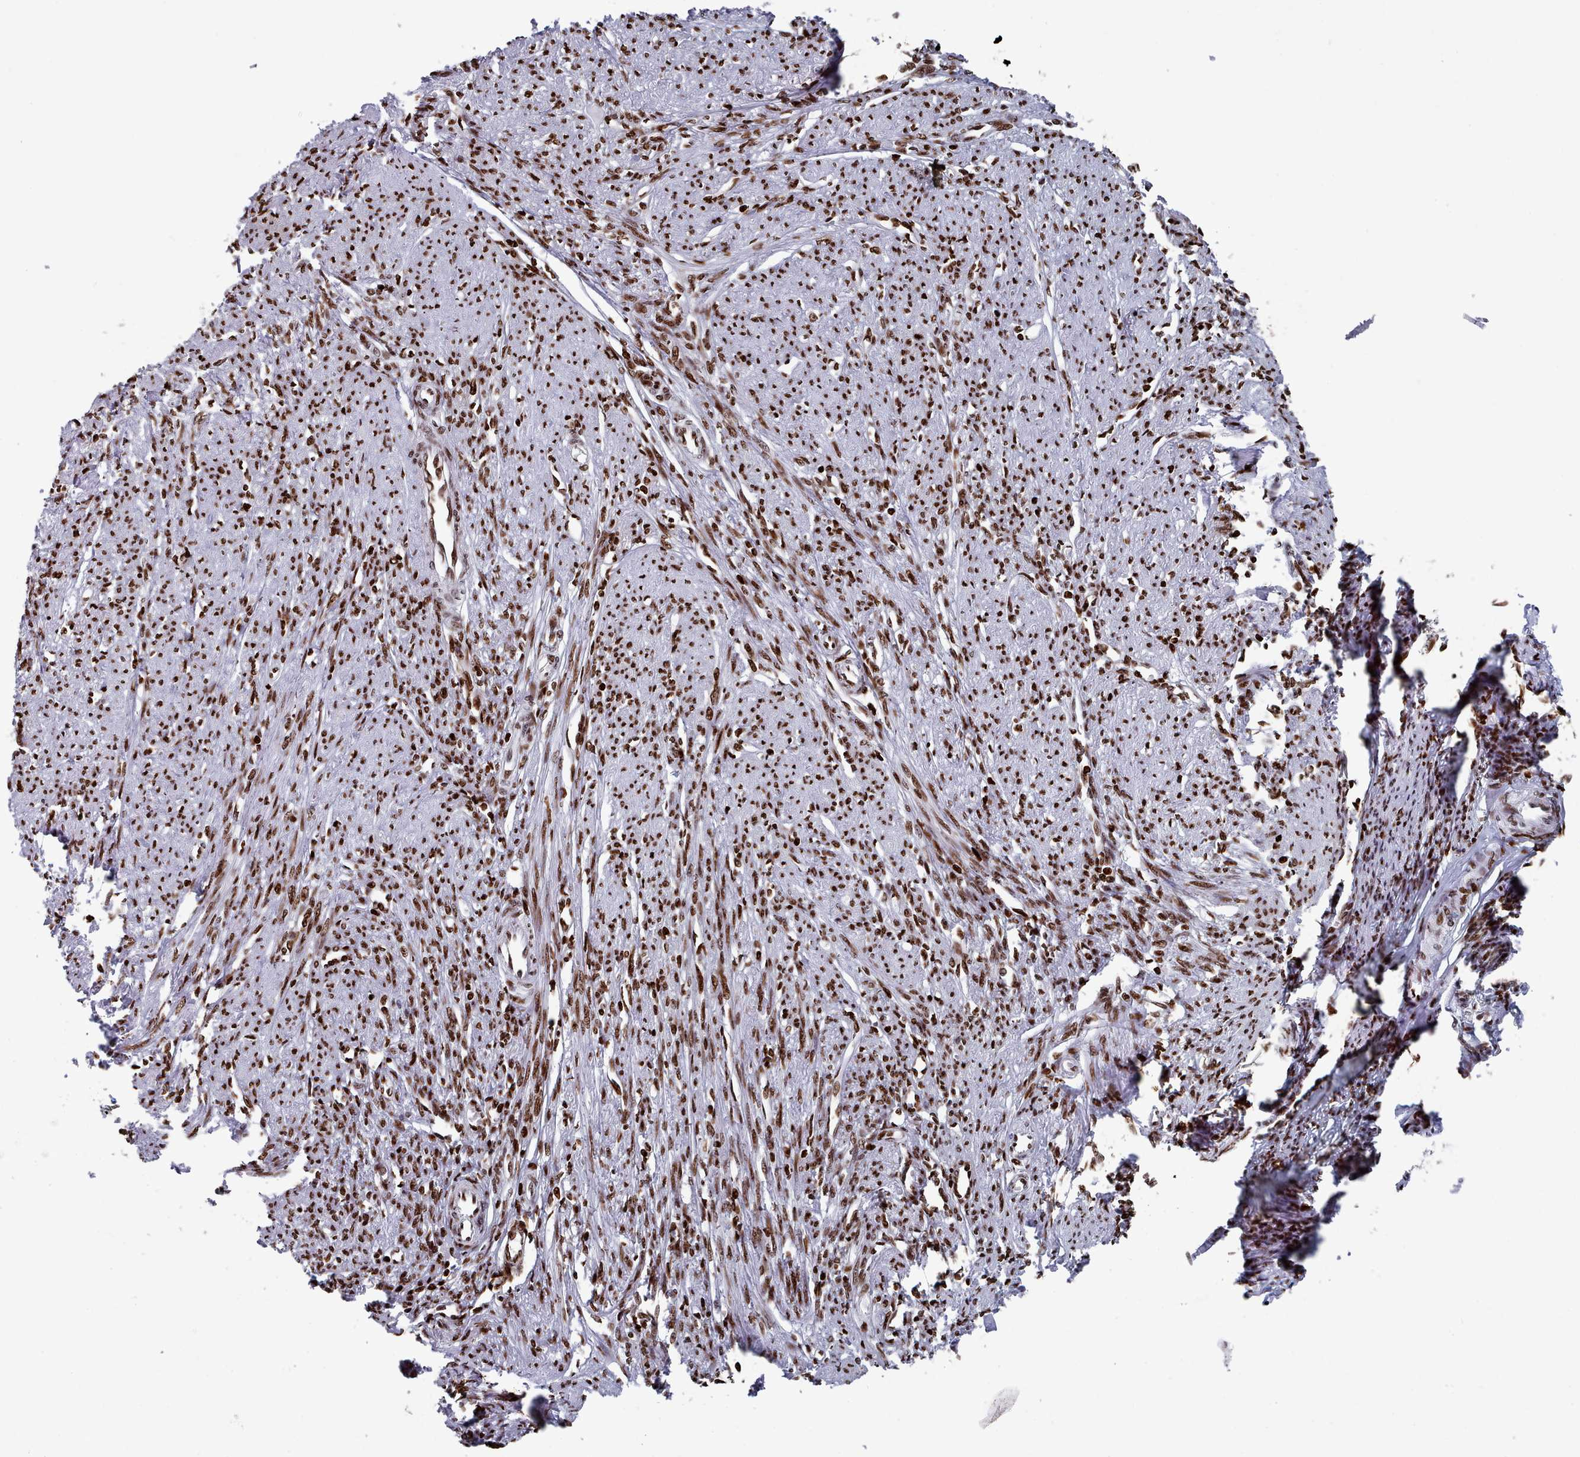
{"staining": {"intensity": "strong", "quantity": ">75%", "location": "nuclear"}, "tissue": "smooth muscle", "cell_type": "Smooth muscle cells", "image_type": "normal", "snomed": [{"axis": "morphology", "description": "Normal tissue, NOS"}, {"axis": "topography", "description": "Smooth muscle"}, {"axis": "topography", "description": "Uterus"}], "caption": "Immunohistochemical staining of normal smooth muscle displays high levels of strong nuclear positivity in approximately >75% of smooth muscle cells.", "gene": "PCDHB11", "patient": {"sex": "female", "age": 59}}